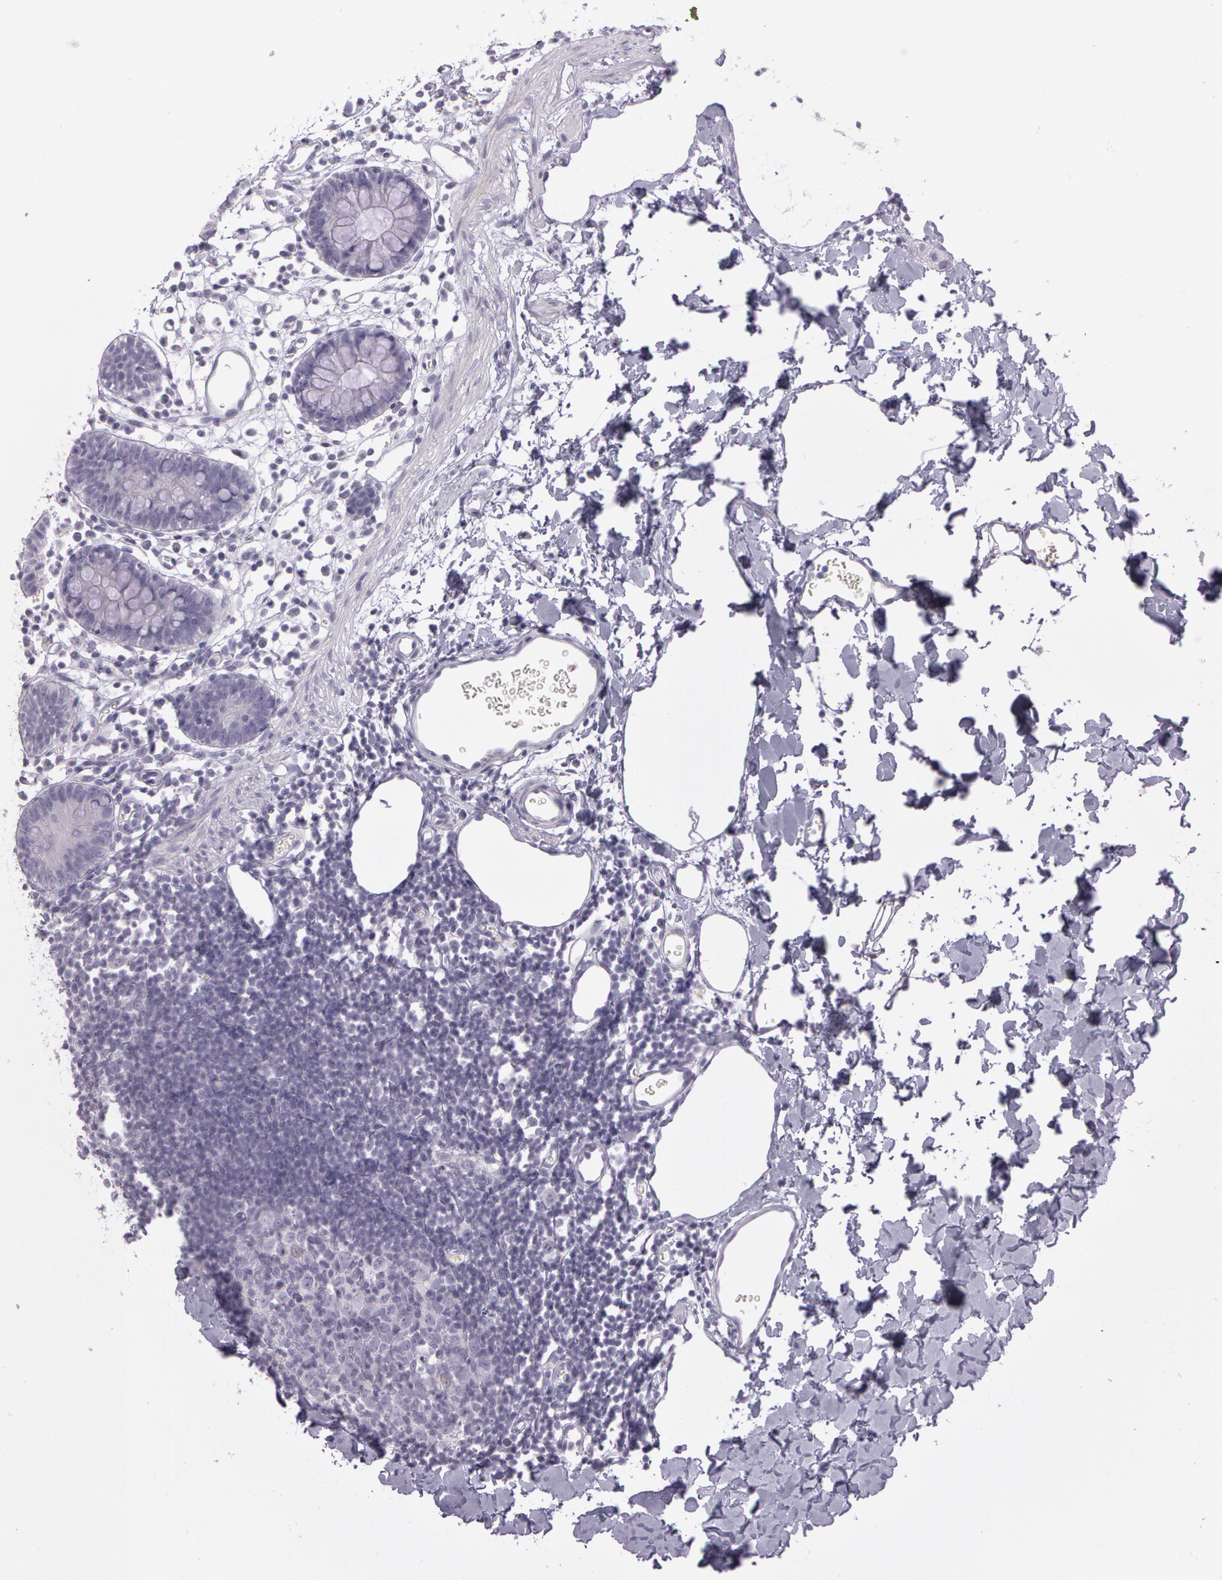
{"staining": {"intensity": "negative", "quantity": "none", "location": "none"}, "tissue": "colon", "cell_type": "Endothelial cells", "image_type": "normal", "snomed": [{"axis": "morphology", "description": "Normal tissue, NOS"}, {"axis": "topography", "description": "Colon"}], "caption": "High power microscopy histopathology image of an immunohistochemistry photomicrograph of normal colon, revealing no significant positivity in endothelial cells.", "gene": "OTC", "patient": {"sex": "male", "age": 14}}